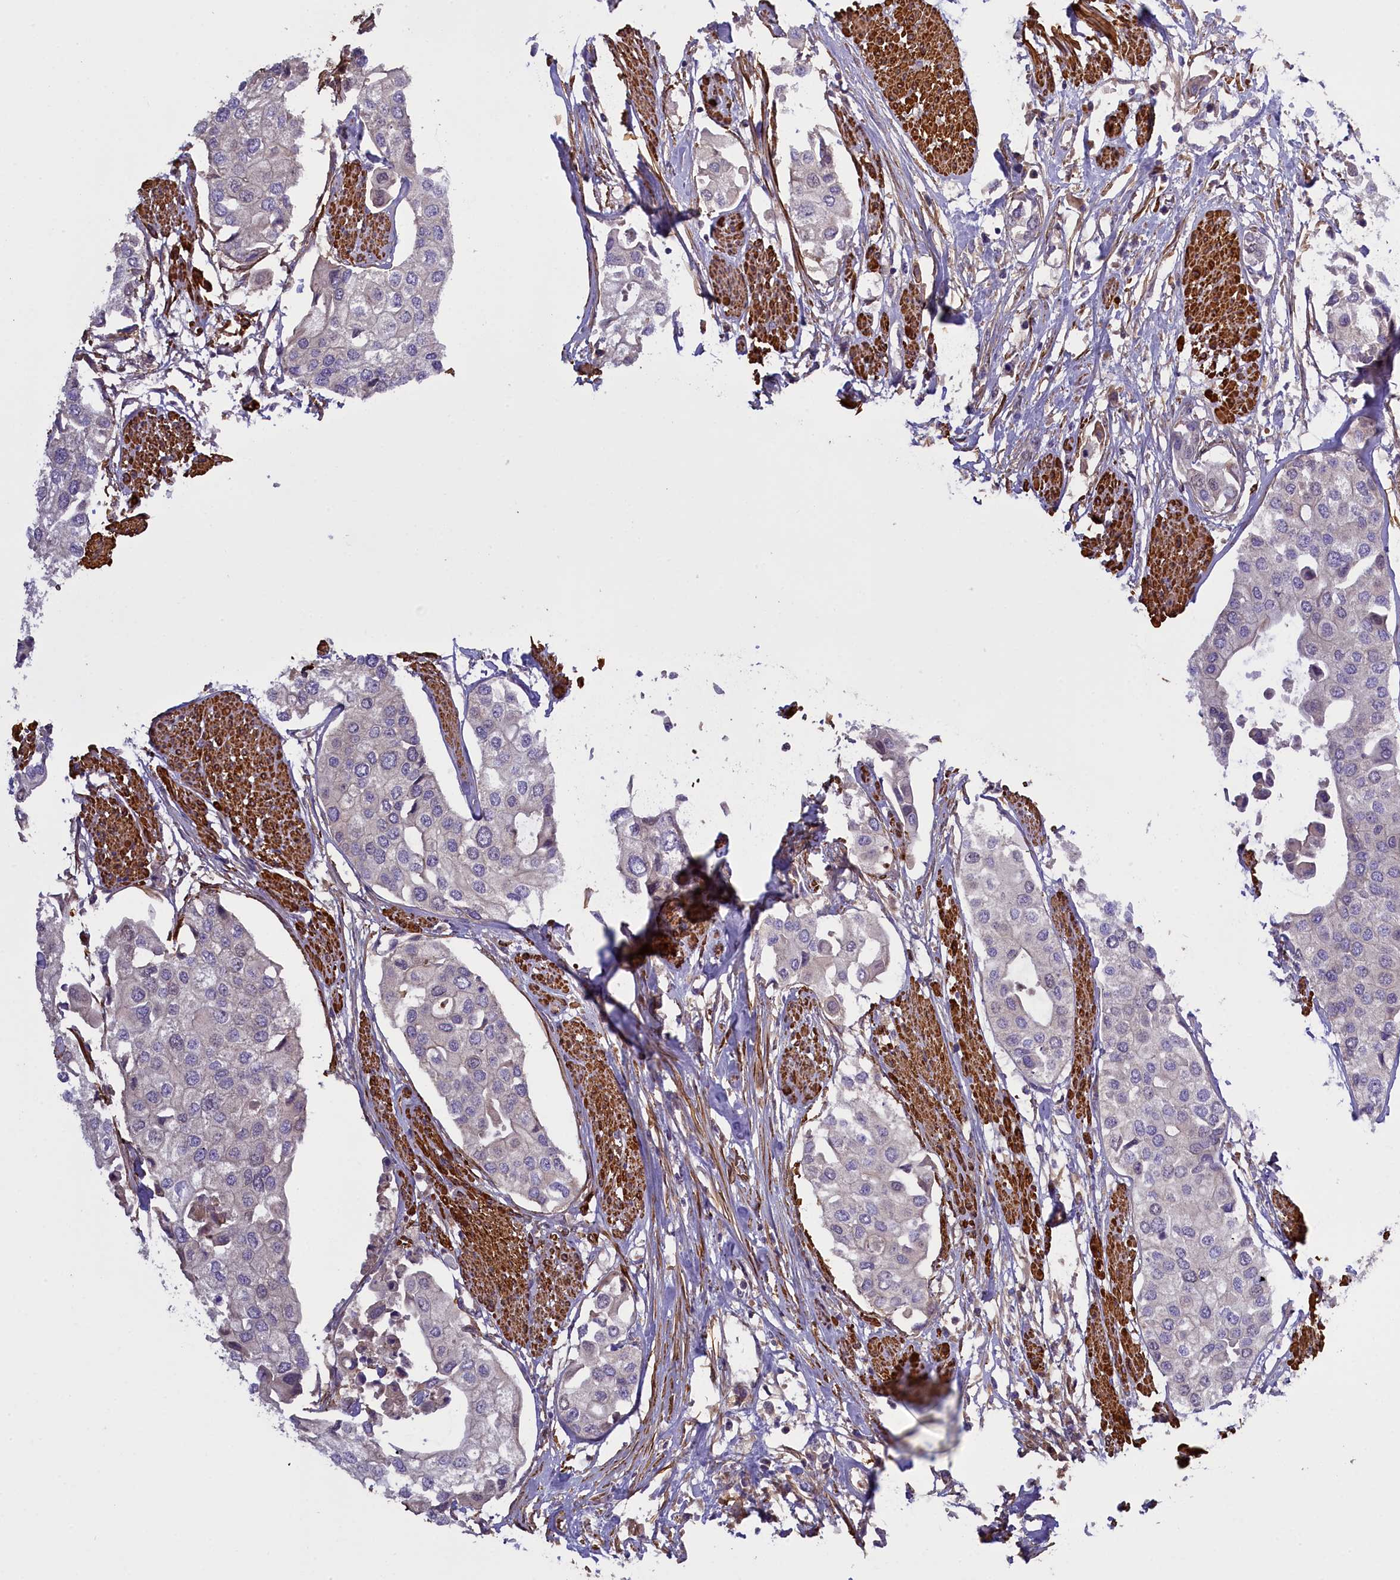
{"staining": {"intensity": "negative", "quantity": "none", "location": "none"}, "tissue": "urothelial cancer", "cell_type": "Tumor cells", "image_type": "cancer", "snomed": [{"axis": "morphology", "description": "Urothelial carcinoma, High grade"}, {"axis": "topography", "description": "Urinary bladder"}], "caption": "Human urothelial cancer stained for a protein using immunohistochemistry (IHC) reveals no expression in tumor cells.", "gene": "FUZ", "patient": {"sex": "male", "age": 64}}